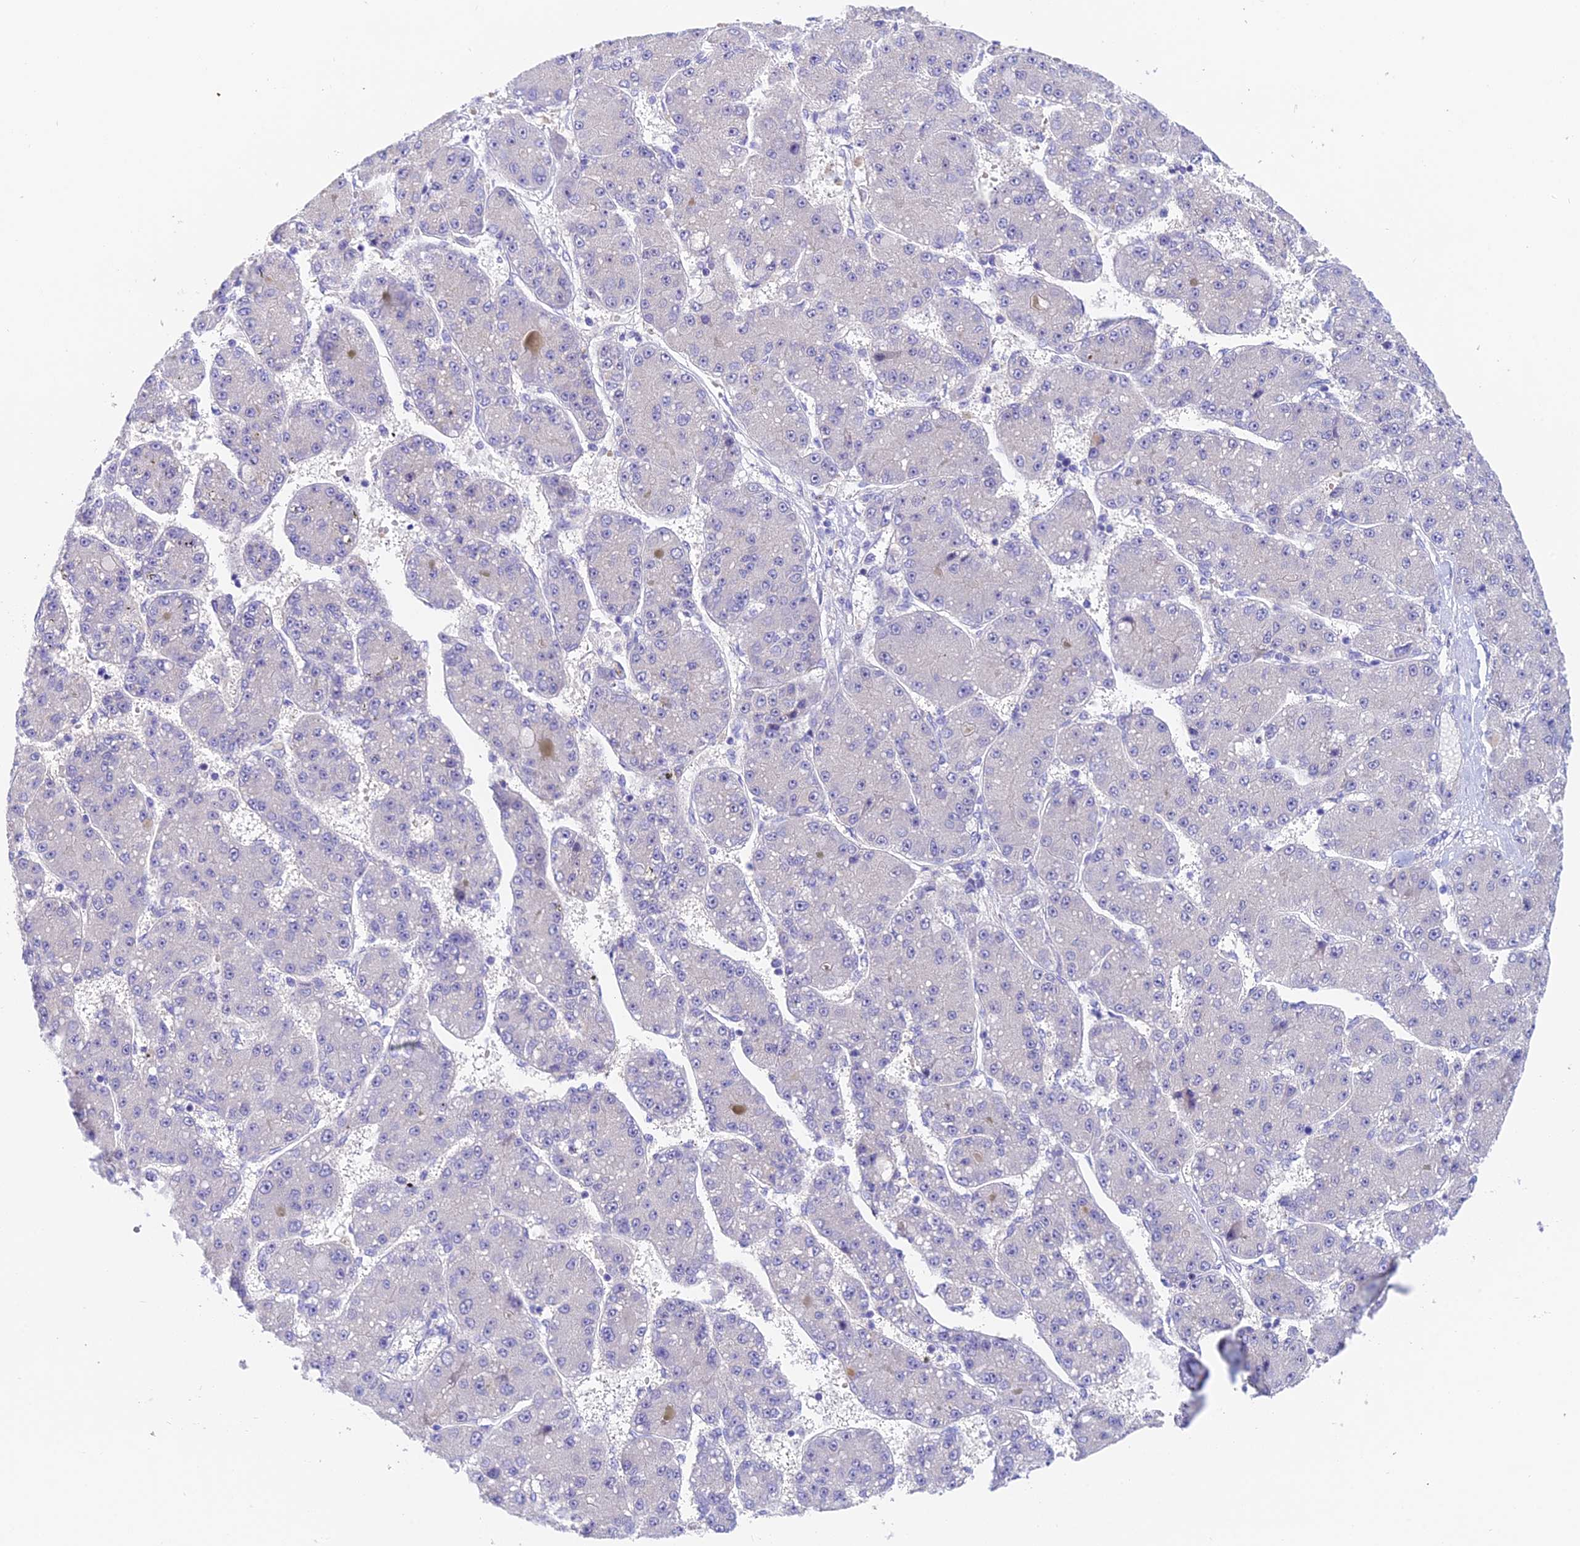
{"staining": {"intensity": "negative", "quantity": "none", "location": "none"}, "tissue": "liver cancer", "cell_type": "Tumor cells", "image_type": "cancer", "snomed": [{"axis": "morphology", "description": "Carcinoma, Hepatocellular, NOS"}, {"axis": "topography", "description": "Liver"}], "caption": "This is a histopathology image of IHC staining of hepatocellular carcinoma (liver), which shows no positivity in tumor cells.", "gene": "DUSP29", "patient": {"sex": "male", "age": 67}}